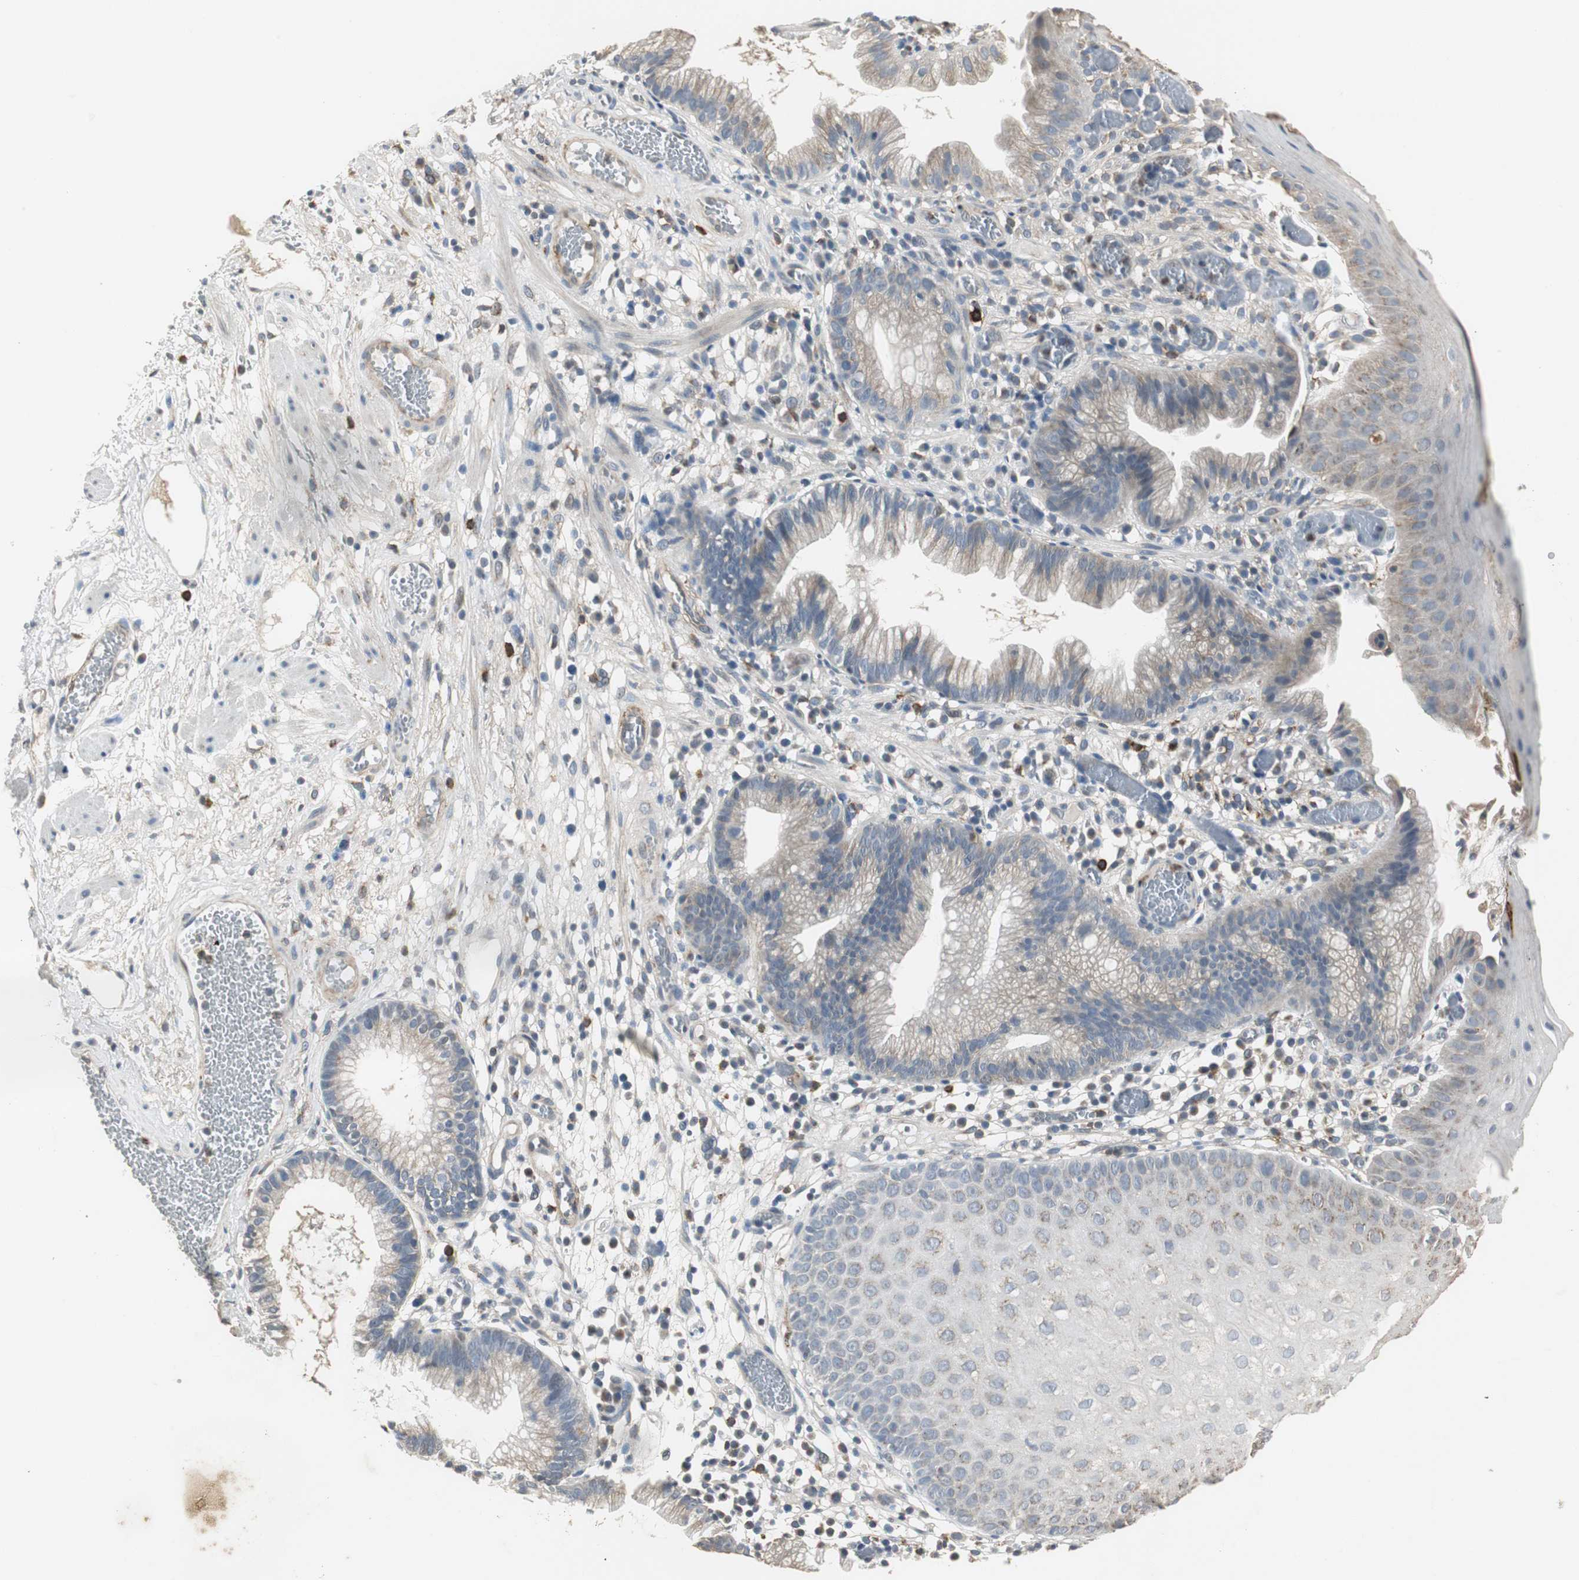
{"staining": {"intensity": "weak", "quantity": "25%-75%", "location": "cytoplasmic/membranous"}, "tissue": "skin", "cell_type": "Epidermal cells", "image_type": "normal", "snomed": [{"axis": "morphology", "description": "Normal tissue, NOS"}, {"axis": "morphology", "description": "Hemorrhoids"}, {"axis": "morphology", "description": "Inflammation, NOS"}, {"axis": "topography", "description": "Anal"}], "caption": "The histopathology image exhibits immunohistochemical staining of unremarkable skin. There is weak cytoplasmic/membranous positivity is identified in approximately 25%-75% of epidermal cells. Nuclei are stained in blue.", "gene": "JTB", "patient": {"sex": "male", "age": 60}}